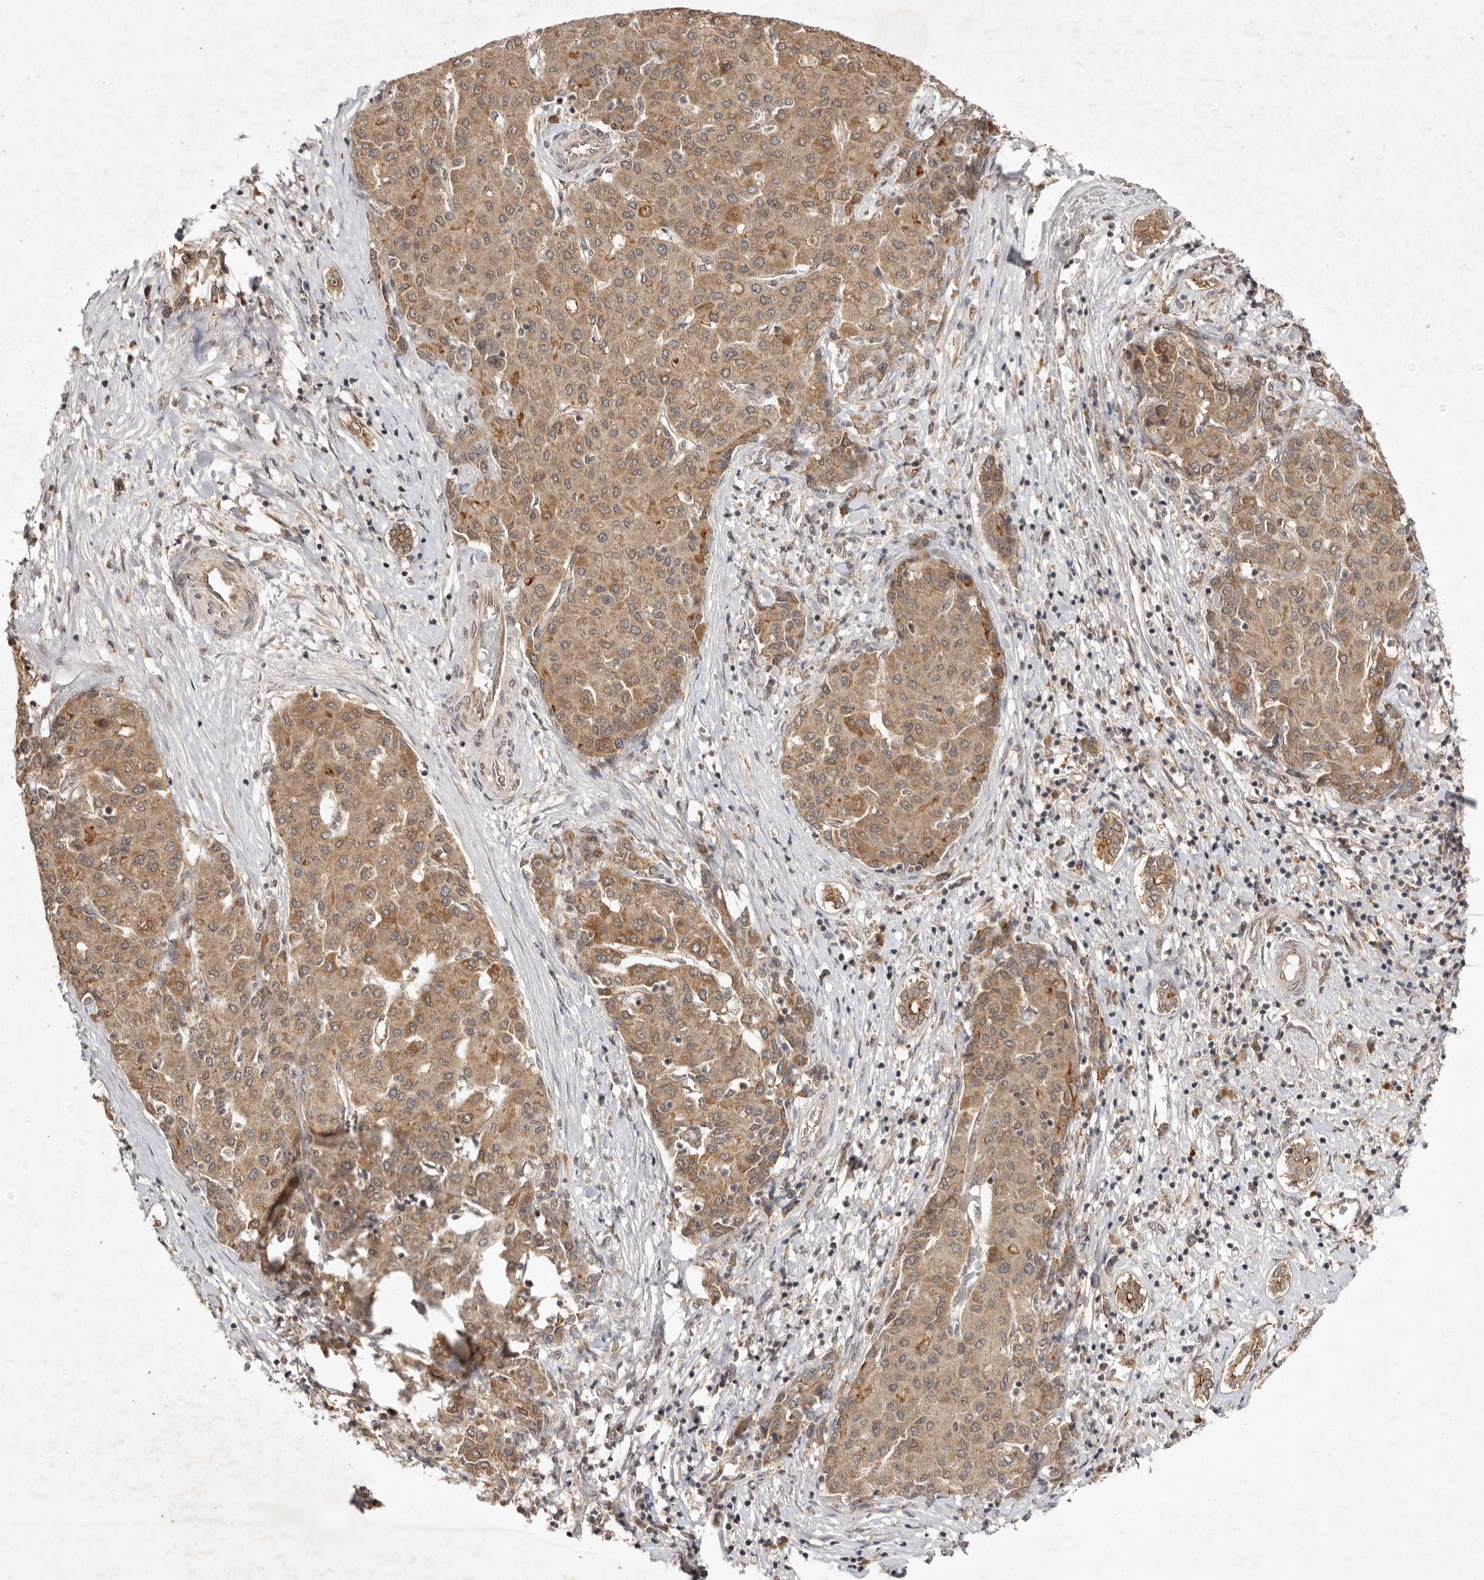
{"staining": {"intensity": "moderate", "quantity": ">75%", "location": "cytoplasmic/membranous"}, "tissue": "liver cancer", "cell_type": "Tumor cells", "image_type": "cancer", "snomed": [{"axis": "morphology", "description": "Carcinoma, Hepatocellular, NOS"}, {"axis": "topography", "description": "Liver"}], "caption": "High-power microscopy captured an immunohistochemistry (IHC) micrograph of liver cancer (hepatocellular carcinoma), revealing moderate cytoplasmic/membranous staining in approximately >75% of tumor cells. (IHC, brightfield microscopy, high magnification).", "gene": "TARS2", "patient": {"sex": "male", "age": 65}}